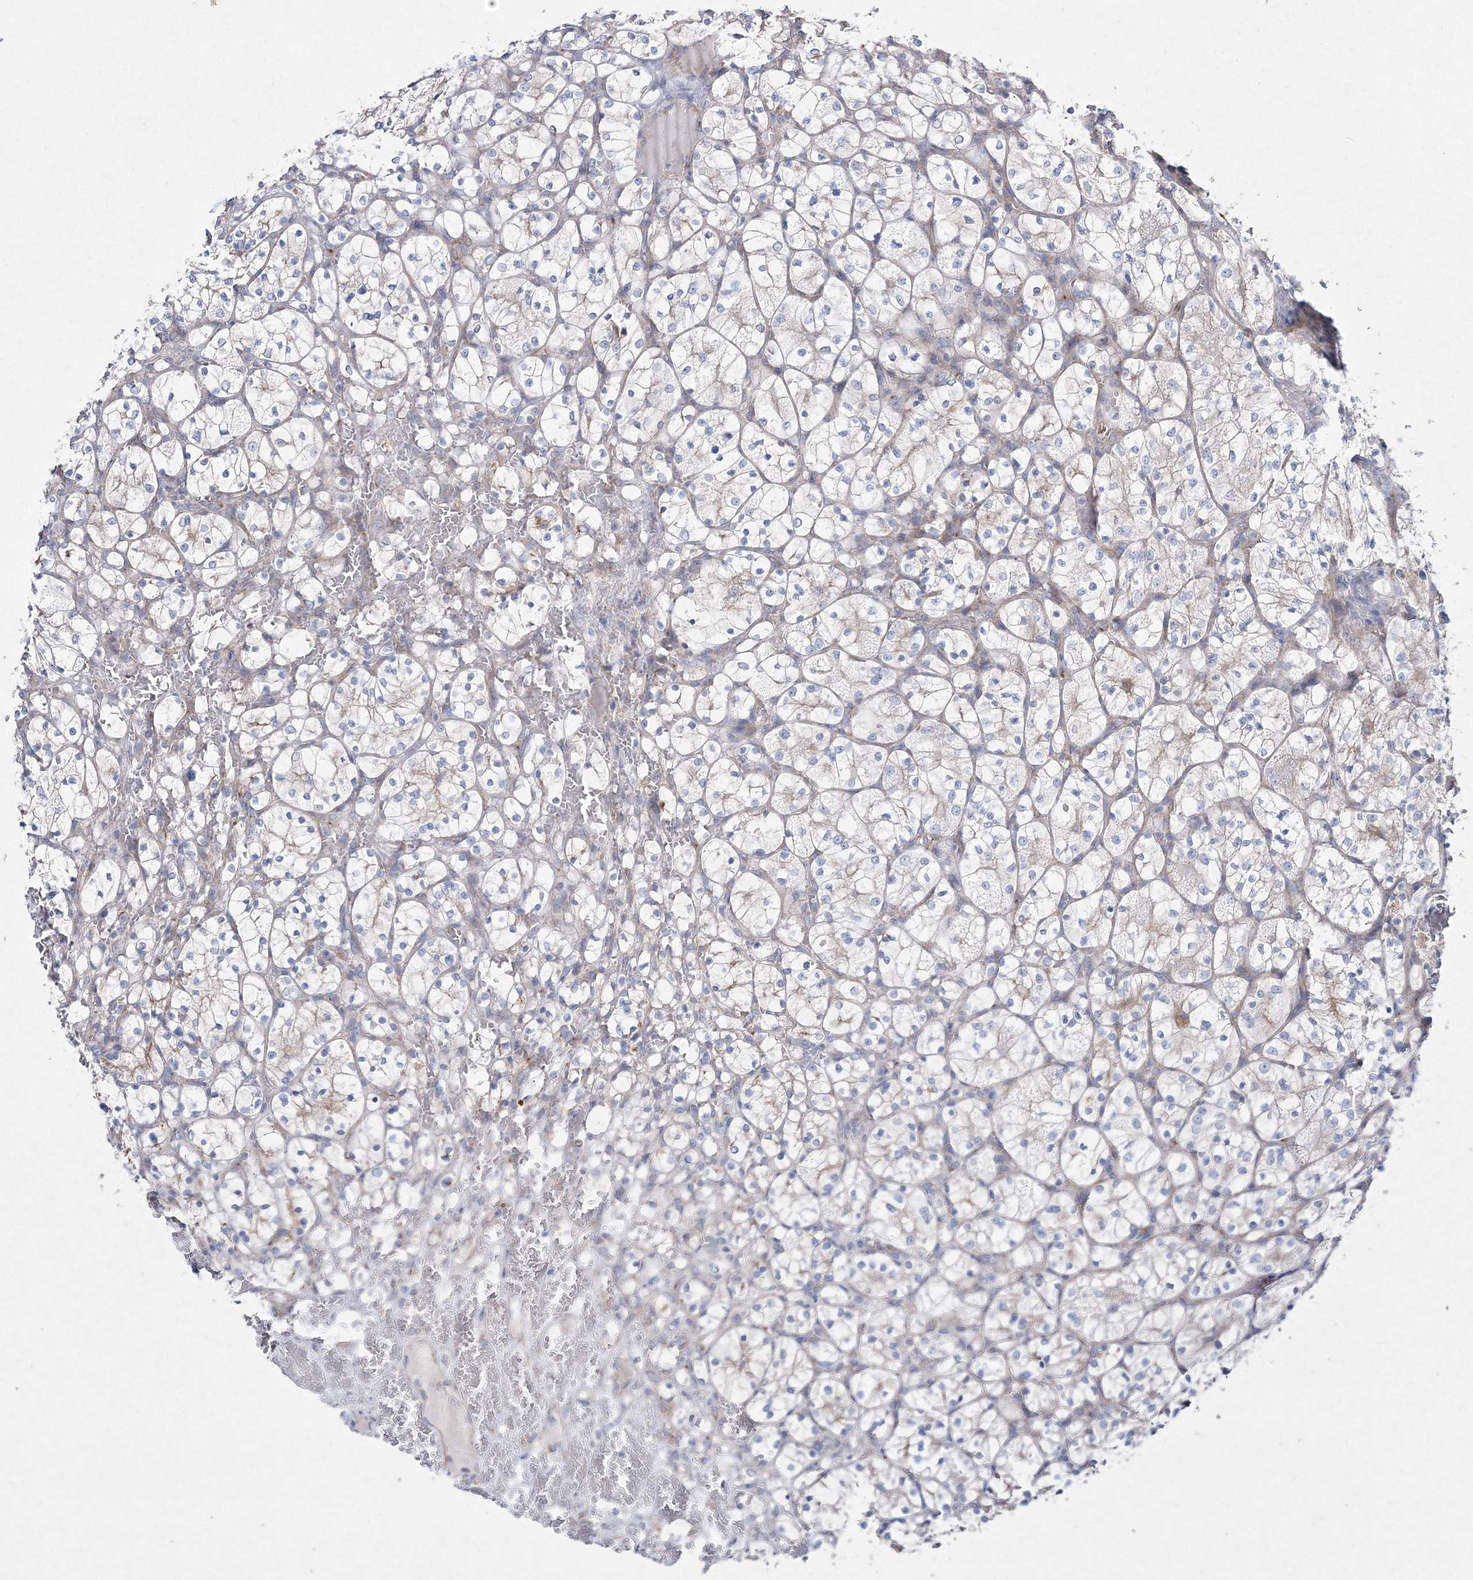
{"staining": {"intensity": "negative", "quantity": "none", "location": "none"}, "tissue": "renal cancer", "cell_type": "Tumor cells", "image_type": "cancer", "snomed": [{"axis": "morphology", "description": "Adenocarcinoma, NOS"}, {"axis": "topography", "description": "Kidney"}], "caption": "Tumor cells show no significant positivity in renal cancer (adenocarcinoma). (Stains: DAB (3,3'-diaminobenzidine) immunohistochemistry with hematoxylin counter stain, Microscopy: brightfield microscopy at high magnification).", "gene": "NAA40", "patient": {"sex": "female", "age": 69}}